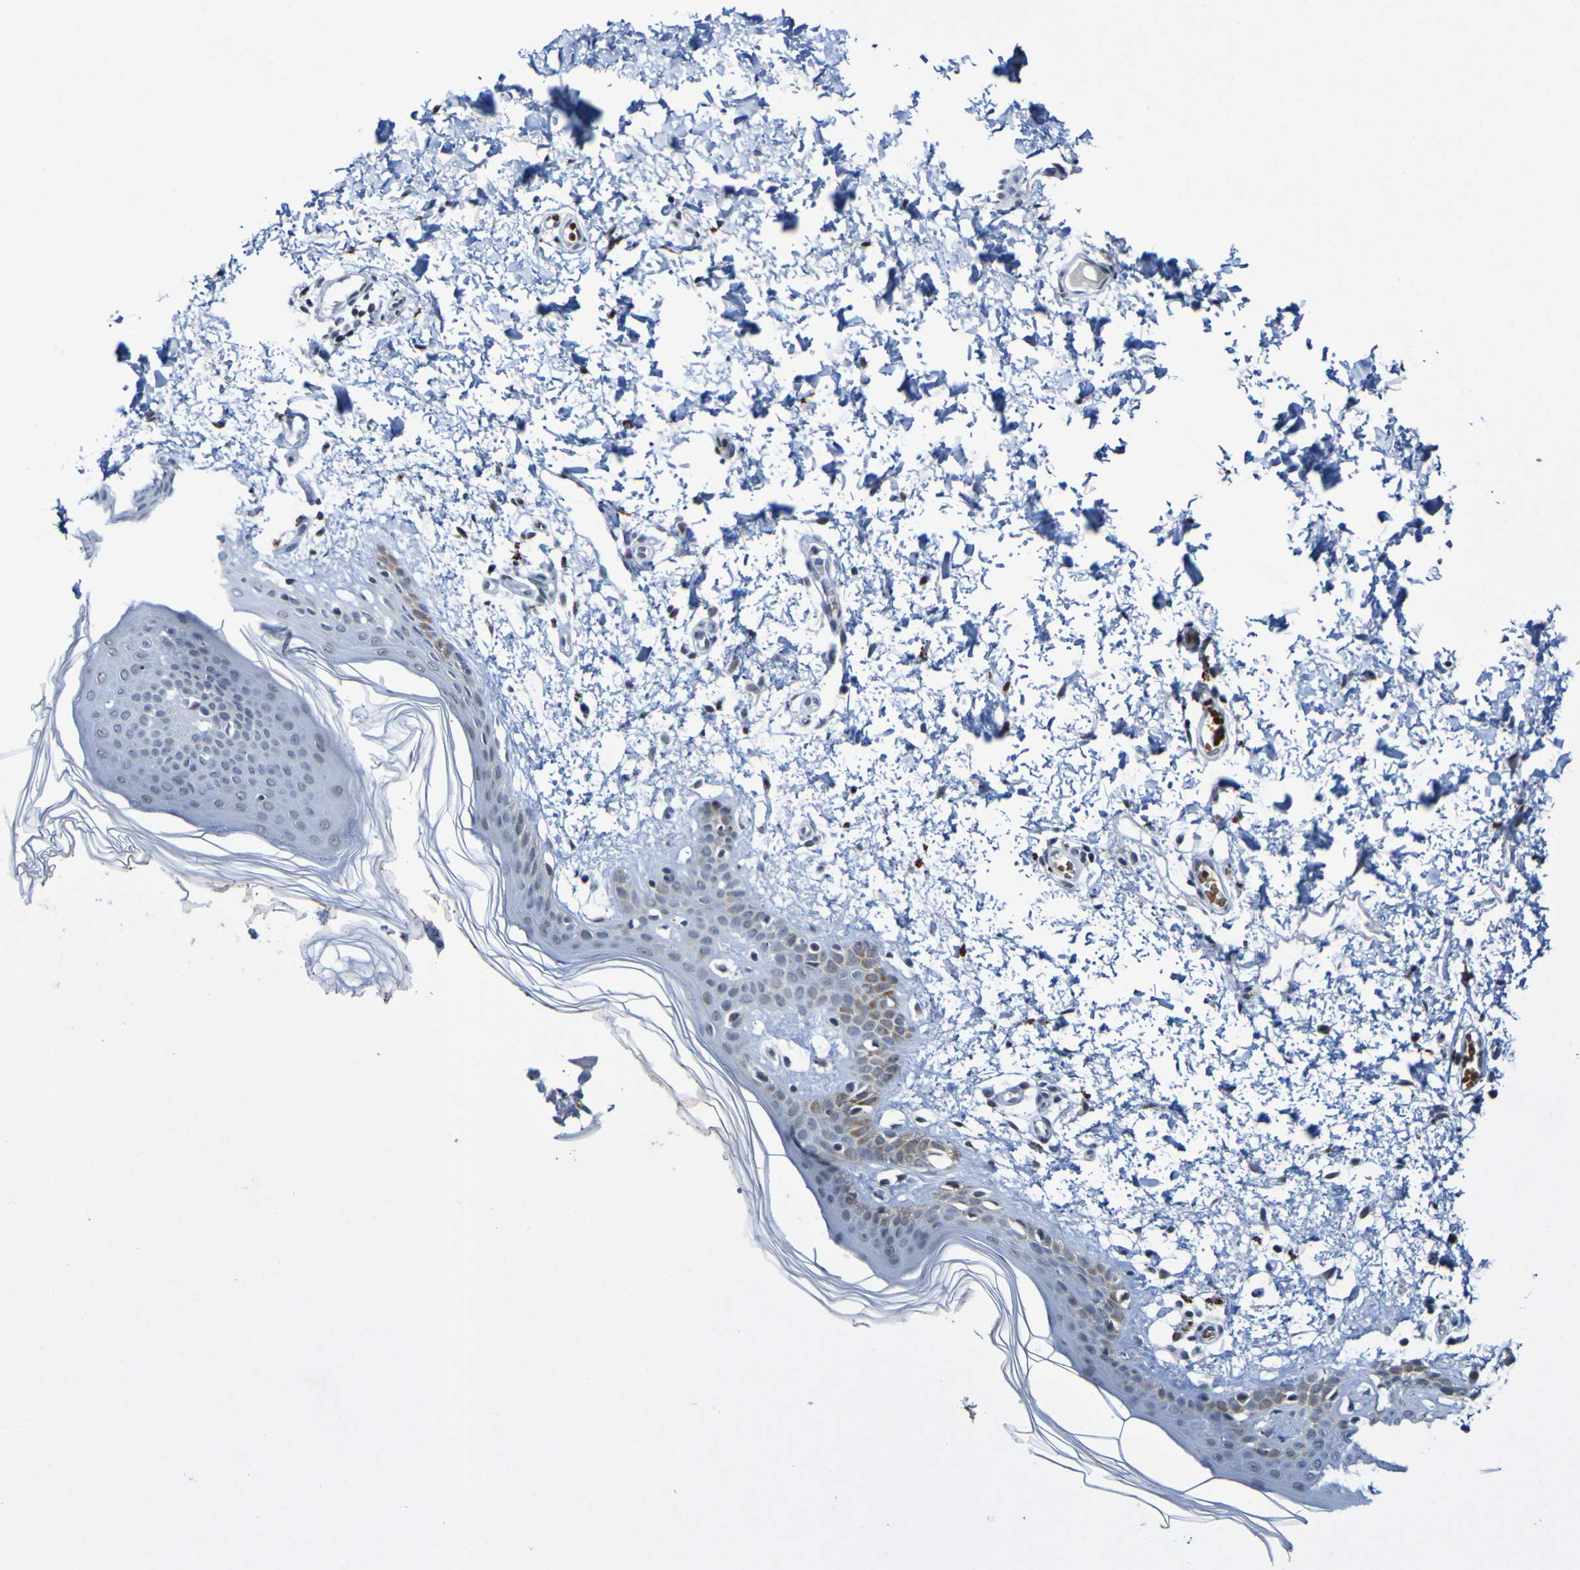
{"staining": {"intensity": "moderate", "quantity": ">75%", "location": "nuclear"}, "tissue": "skin", "cell_type": "Fibroblasts", "image_type": "normal", "snomed": [{"axis": "morphology", "description": "Normal tissue, NOS"}, {"axis": "topography", "description": "Skin"}], "caption": "Protein analysis of benign skin displays moderate nuclear positivity in approximately >75% of fibroblasts. (DAB (3,3'-diaminobenzidine) IHC, brown staining for protein, blue staining for nuclei).", "gene": "PCGF1", "patient": {"sex": "male", "age": 53}}